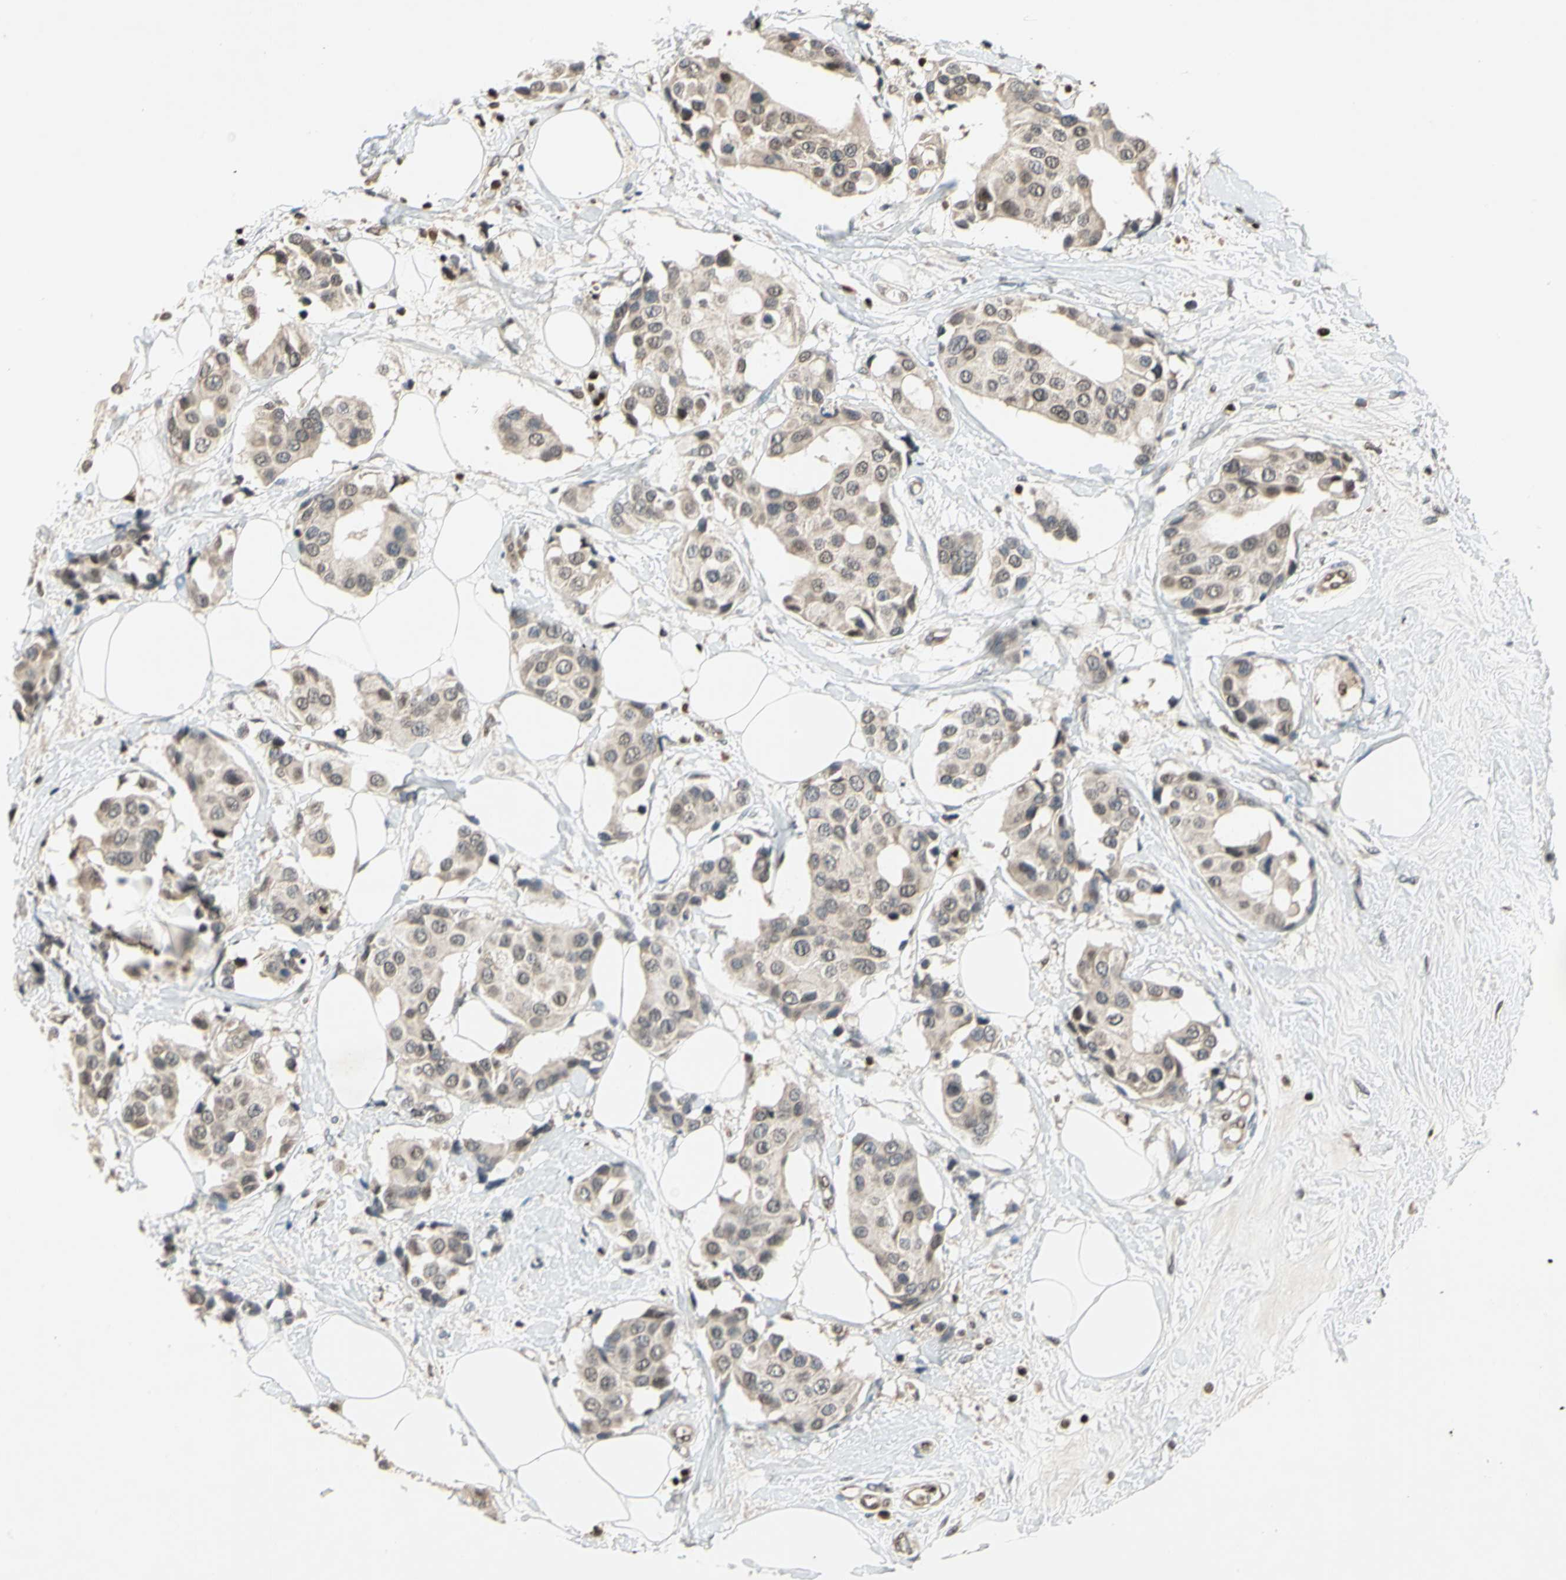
{"staining": {"intensity": "negative", "quantity": "none", "location": "none"}, "tissue": "breast cancer", "cell_type": "Tumor cells", "image_type": "cancer", "snomed": [{"axis": "morphology", "description": "Normal tissue, NOS"}, {"axis": "morphology", "description": "Duct carcinoma"}, {"axis": "topography", "description": "Breast"}], "caption": "Immunohistochemistry image of breast cancer (infiltrating ductal carcinoma) stained for a protein (brown), which shows no expression in tumor cells.", "gene": "GSR", "patient": {"sex": "female", "age": 39}}